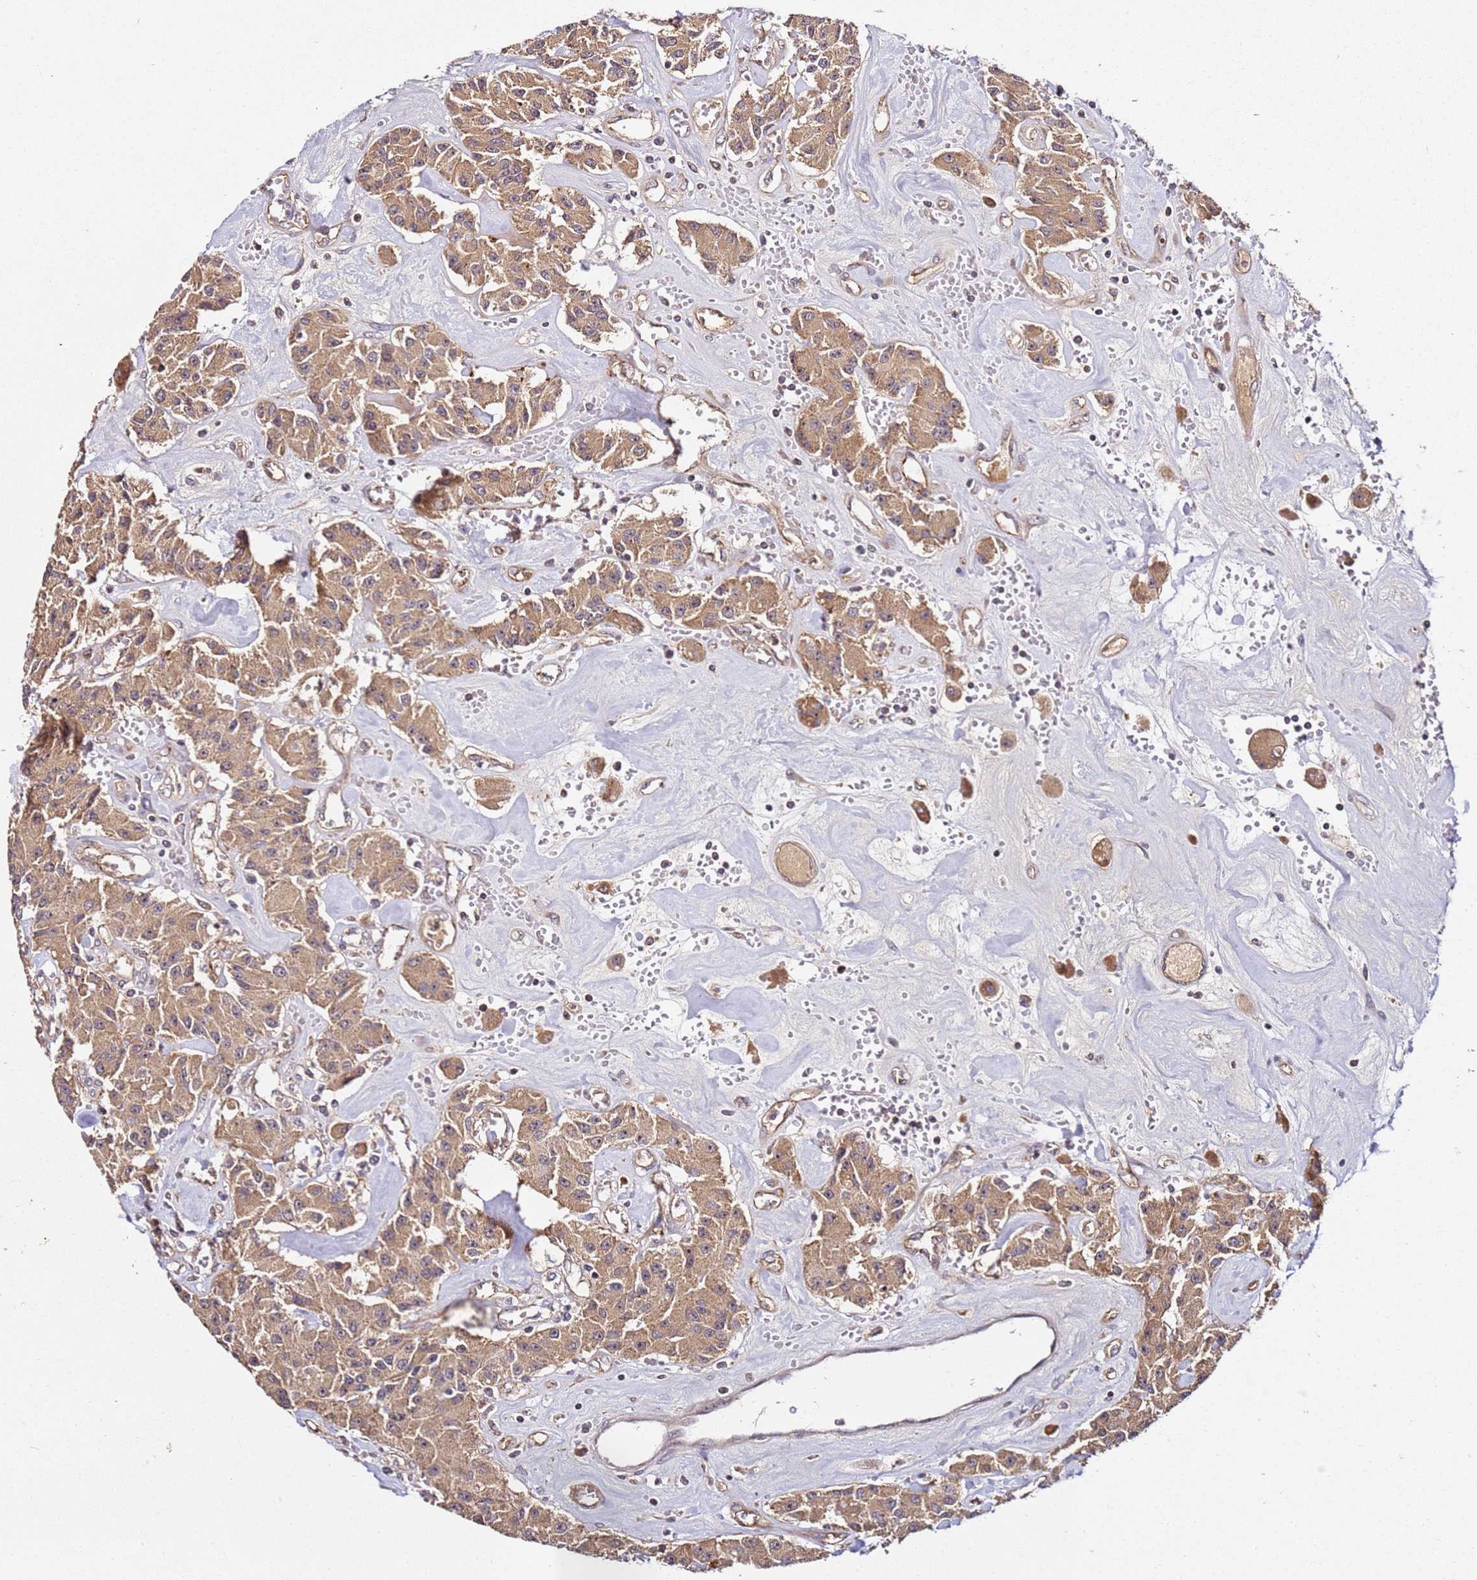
{"staining": {"intensity": "moderate", "quantity": ">75%", "location": "cytoplasmic/membranous"}, "tissue": "carcinoid", "cell_type": "Tumor cells", "image_type": "cancer", "snomed": [{"axis": "morphology", "description": "Carcinoid, malignant, NOS"}, {"axis": "topography", "description": "Pancreas"}], "caption": "Carcinoid stained for a protein (brown) demonstrates moderate cytoplasmic/membranous positive staining in about >75% of tumor cells.", "gene": "DDX27", "patient": {"sex": "male", "age": 41}}